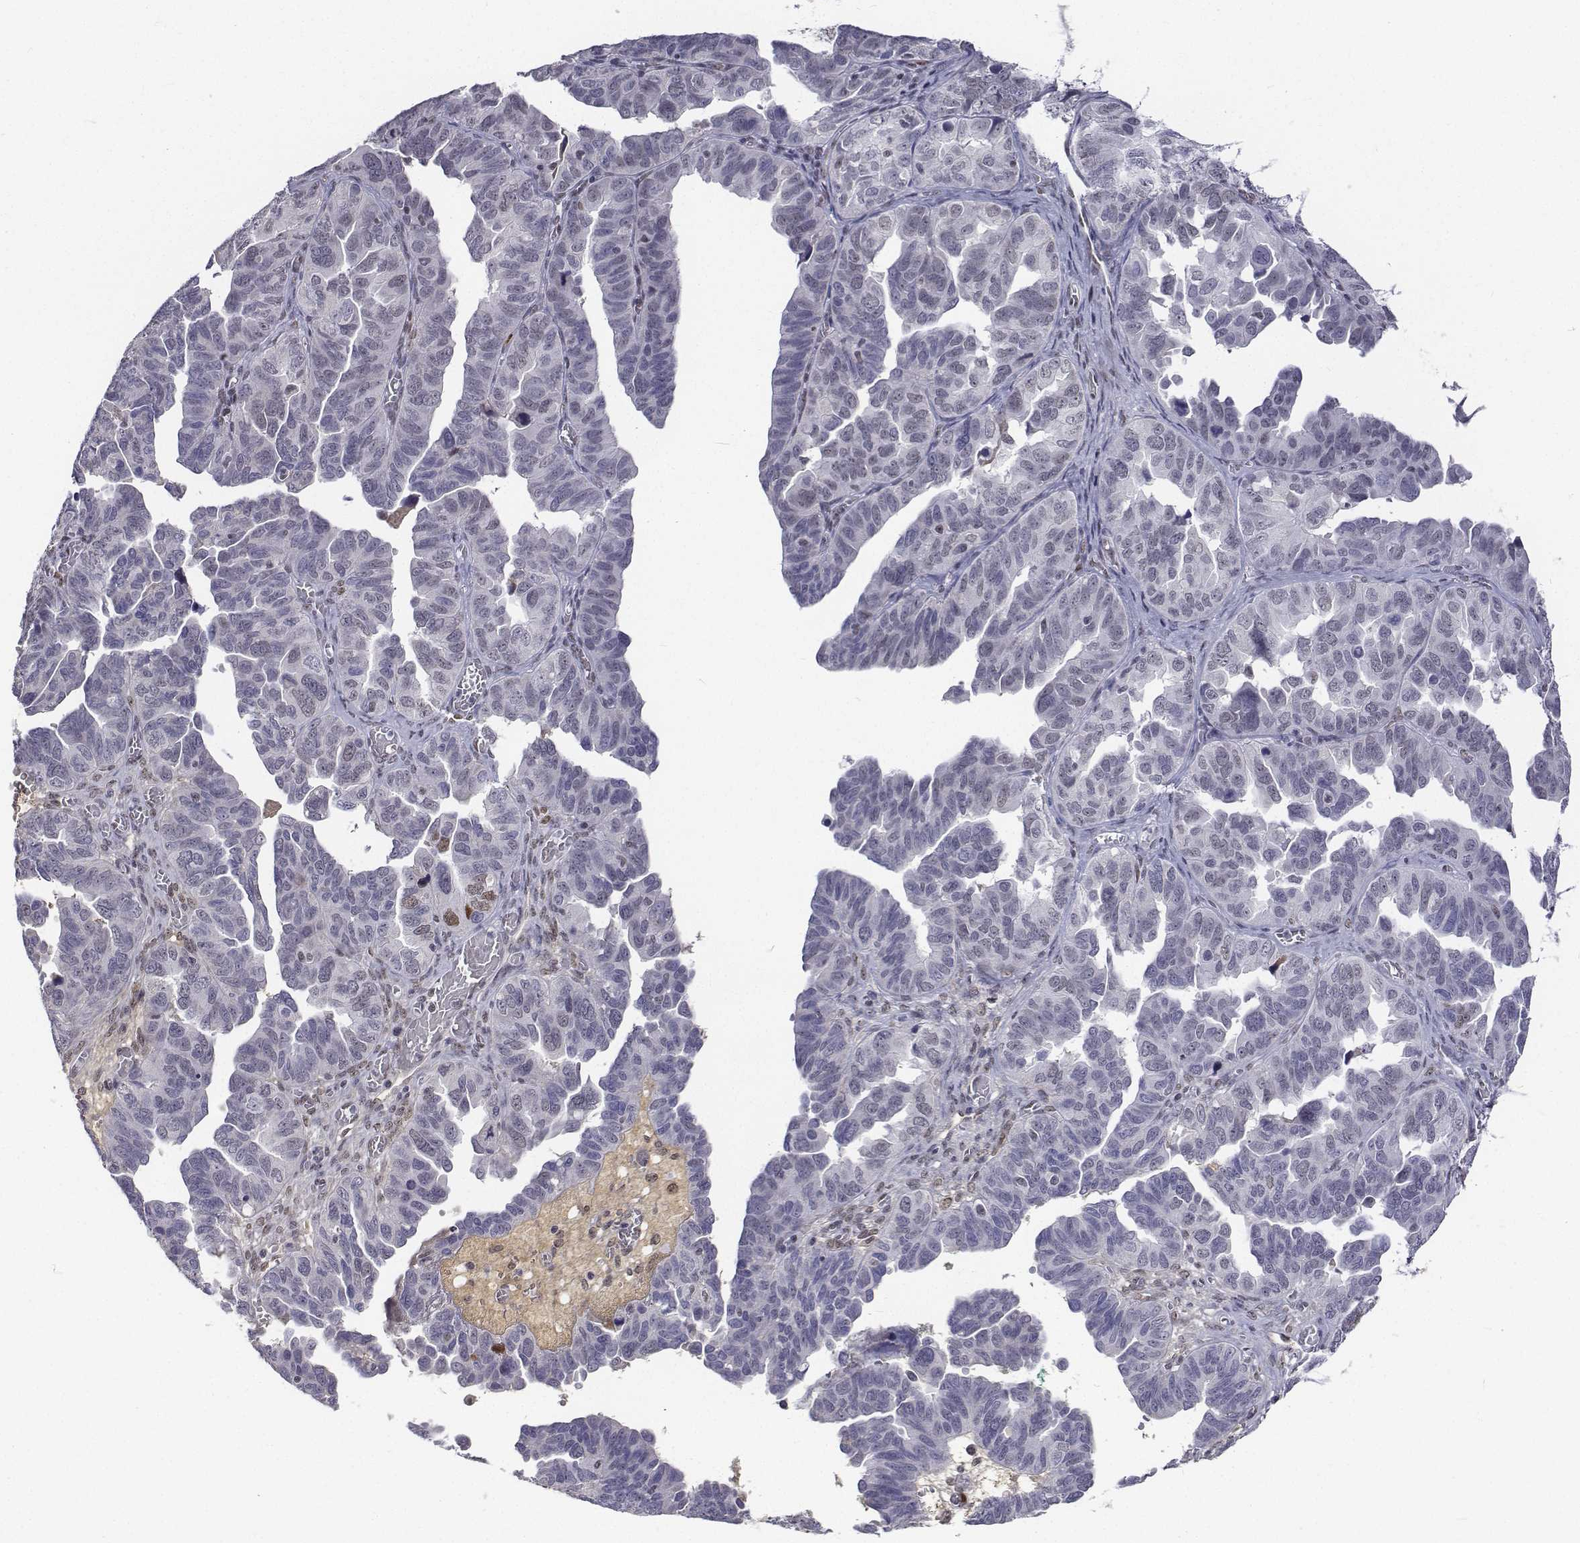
{"staining": {"intensity": "negative", "quantity": "none", "location": "none"}, "tissue": "ovarian cancer", "cell_type": "Tumor cells", "image_type": "cancer", "snomed": [{"axis": "morphology", "description": "Cystadenocarcinoma, serous, NOS"}, {"axis": "topography", "description": "Ovary"}], "caption": "Immunohistochemistry photomicrograph of serous cystadenocarcinoma (ovarian) stained for a protein (brown), which shows no expression in tumor cells.", "gene": "ATRX", "patient": {"sex": "female", "age": 64}}